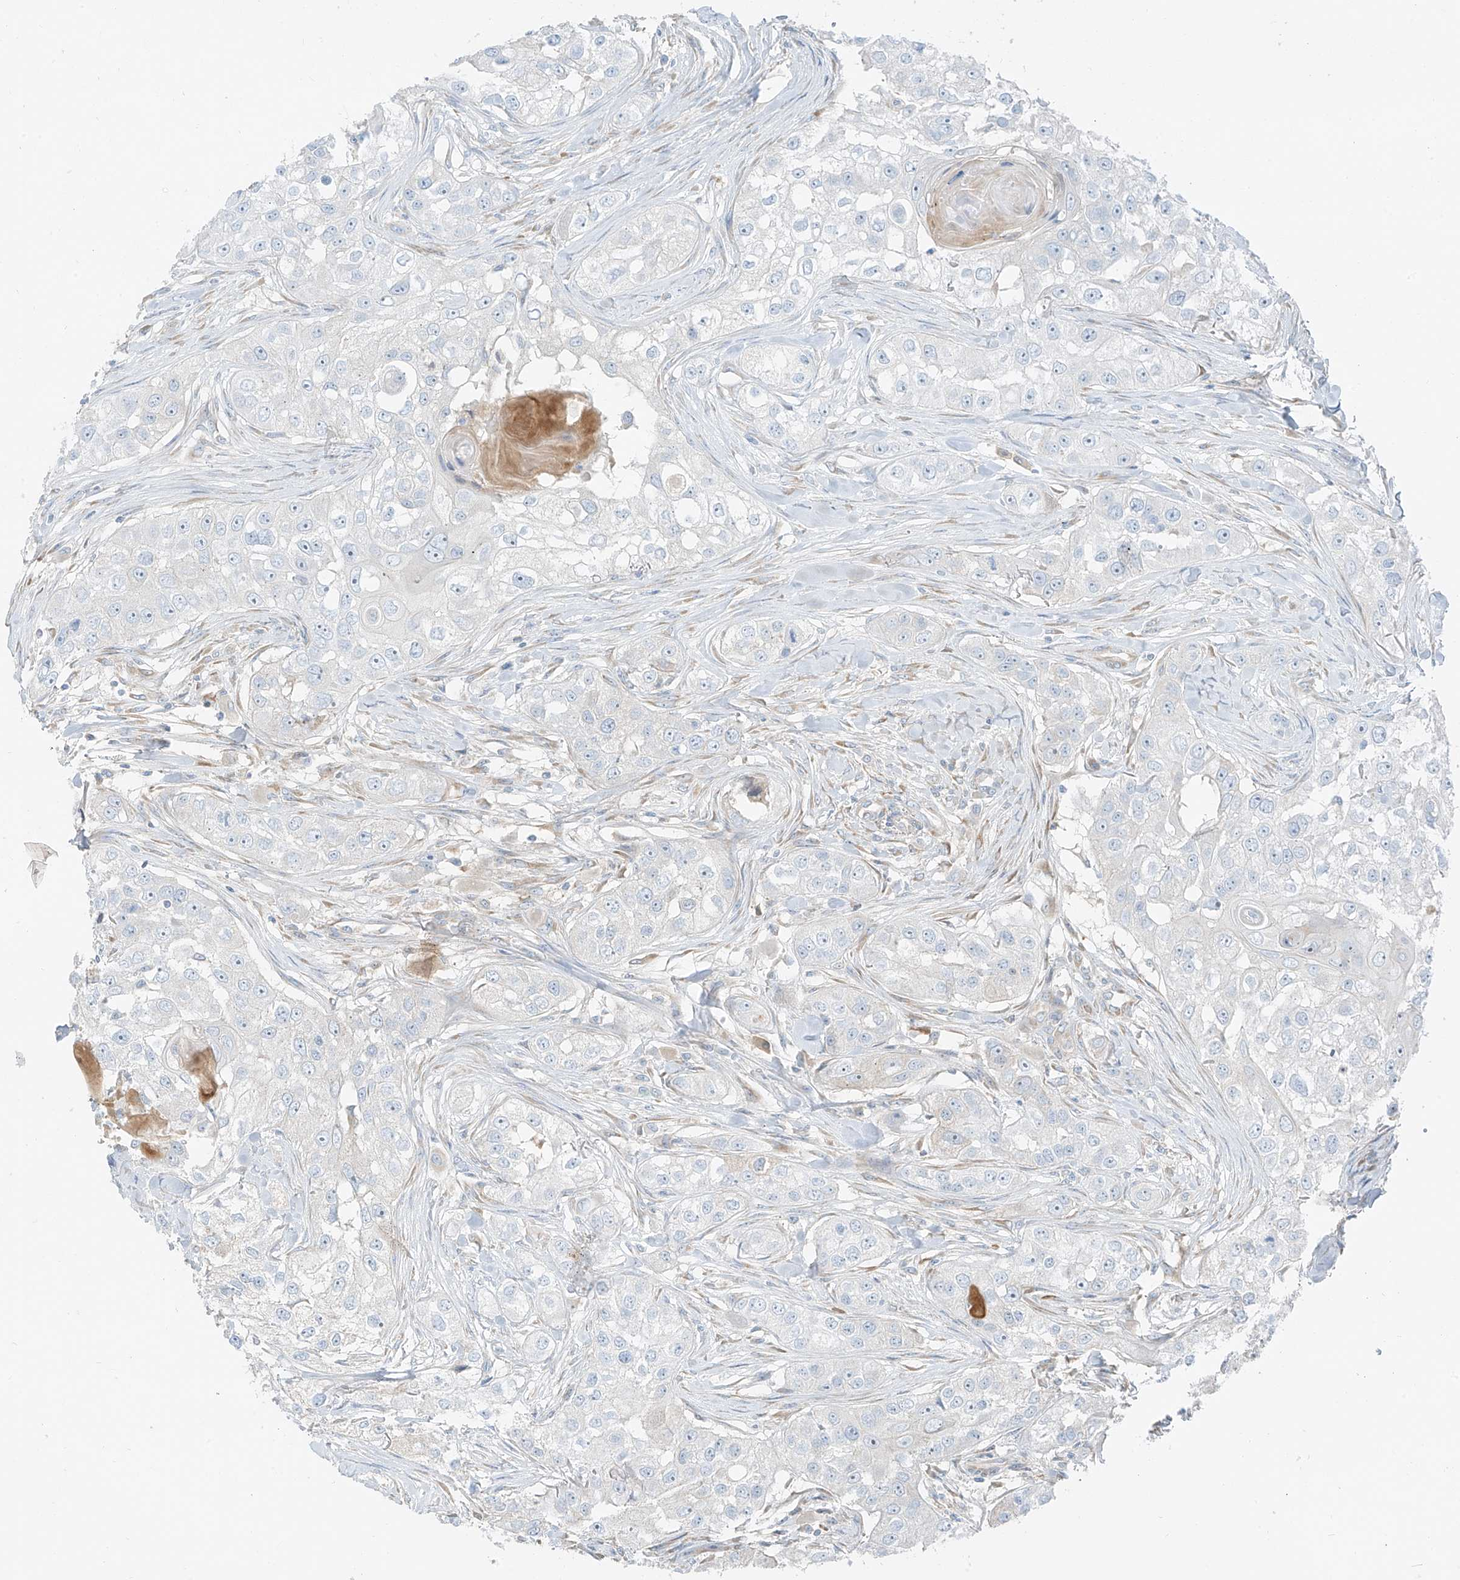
{"staining": {"intensity": "negative", "quantity": "none", "location": "none"}, "tissue": "head and neck cancer", "cell_type": "Tumor cells", "image_type": "cancer", "snomed": [{"axis": "morphology", "description": "Normal tissue, NOS"}, {"axis": "morphology", "description": "Squamous cell carcinoma, NOS"}, {"axis": "topography", "description": "Skeletal muscle"}, {"axis": "topography", "description": "Head-Neck"}], "caption": "A high-resolution image shows immunohistochemistry (IHC) staining of squamous cell carcinoma (head and neck), which demonstrates no significant staining in tumor cells.", "gene": "FSTL1", "patient": {"sex": "male", "age": 51}}